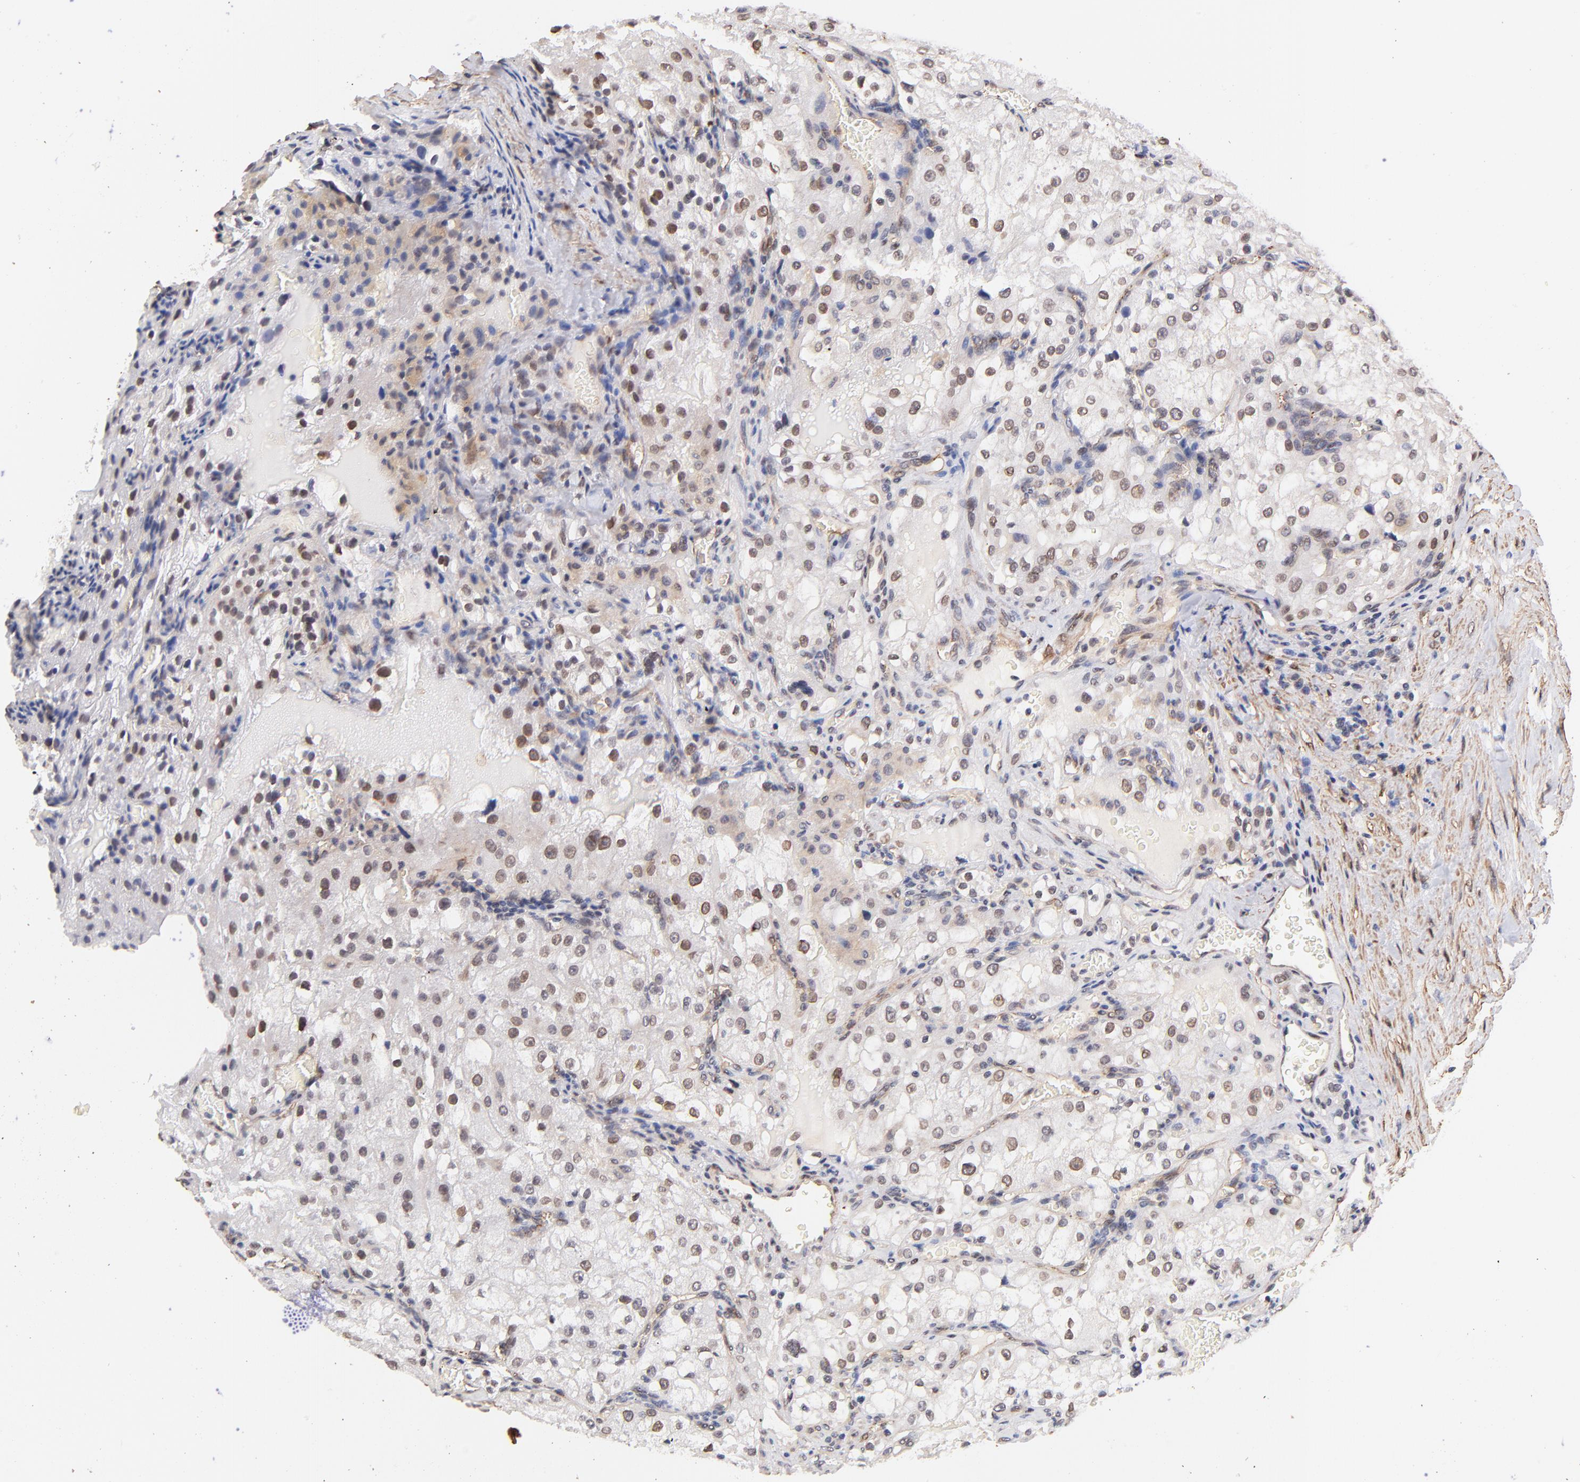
{"staining": {"intensity": "weak", "quantity": "25%-75%", "location": "cytoplasmic/membranous,nuclear"}, "tissue": "renal cancer", "cell_type": "Tumor cells", "image_type": "cancer", "snomed": [{"axis": "morphology", "description": "Adenocarcinoma, NOS"}, {"axis": "topography", "description": "Kidney"}], "caption": "An image showing weak cytoplasmic/membranous and nuclear expression in approximately 25%-75% of tumor cells in adenocarcinoma (renal), as visualized by brown immunohistochemical staining.", "gene": "ZFP92", "patient": {"sex": "female", "age": 74}}